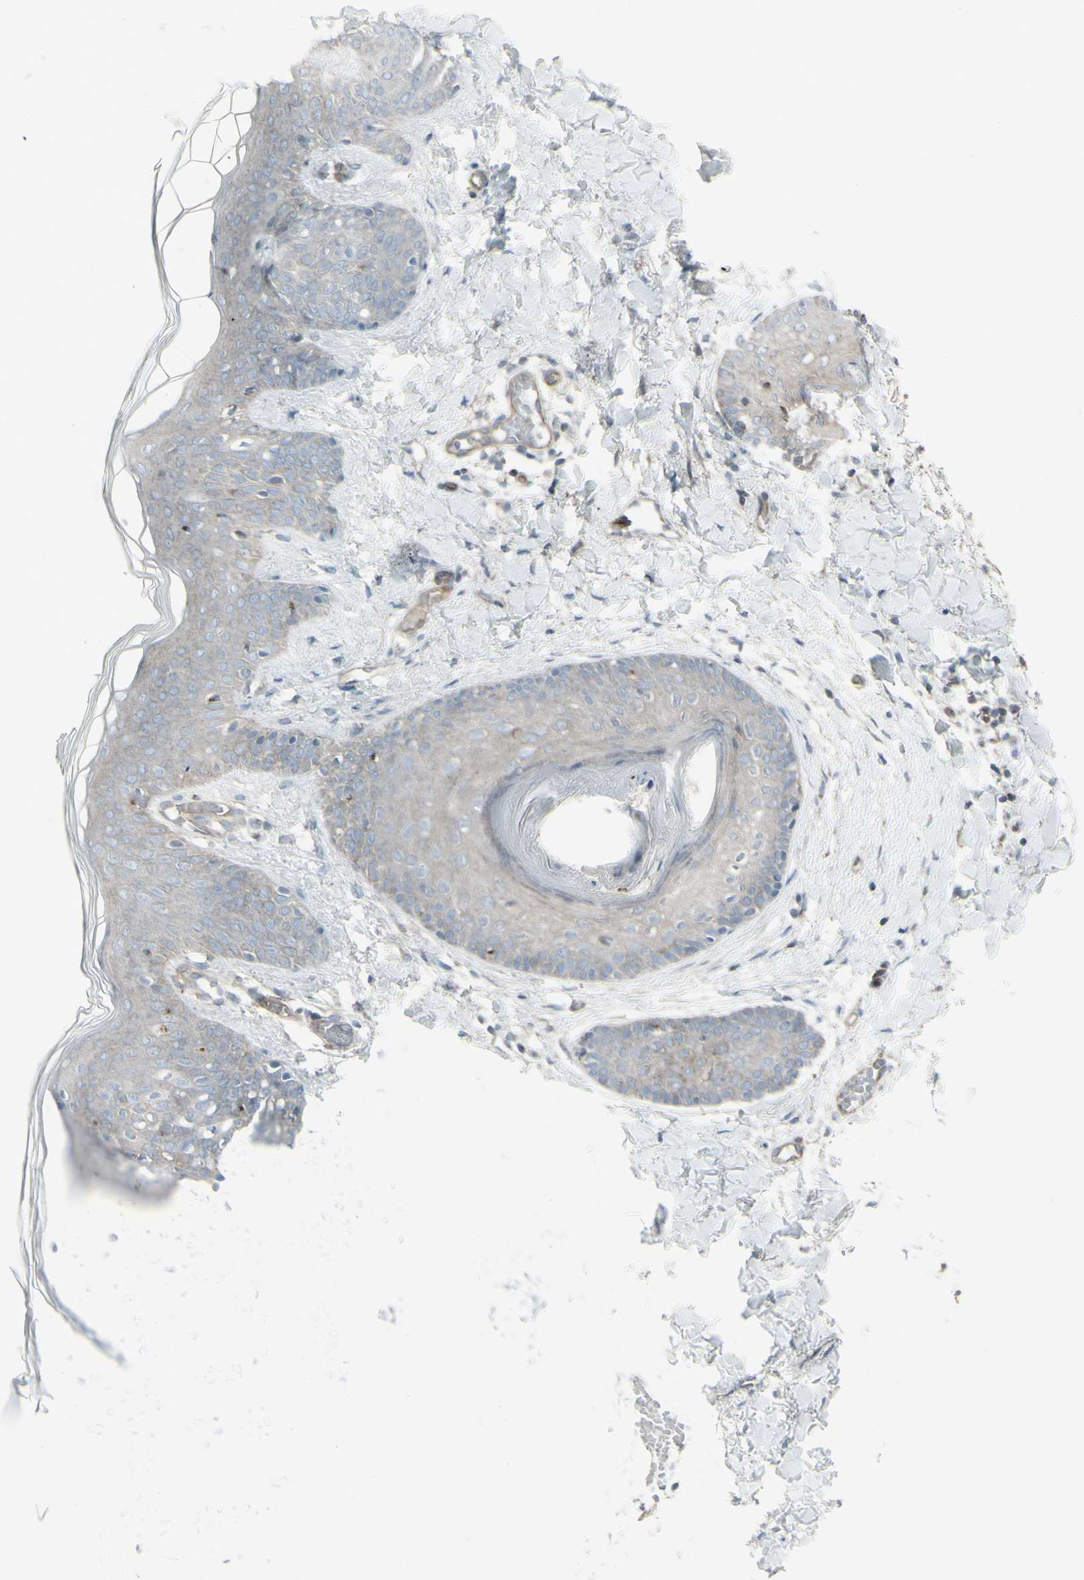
{"staining": {"intensity": "negative", "quantity": "none", "location": "none"}, "tissue": "skin", "cell_type": "Fibroblasts", "image_type": "normal", "snomed": [{"axis": "morphology", "description": "Normal tissue, NOS"}, {"axis": "topography", "description": "Skin"}], "caption": "DAB immunohistochemical staining of normal skin shows no significant staining in fibroblasts. (Stains: DAB immunohistochemistry with hematoxylin counter stain, Microscopy: brightfield microscopy at high magnification).", "gene": "GALNT6", "patient": {"sex": "male", "age": 16}}